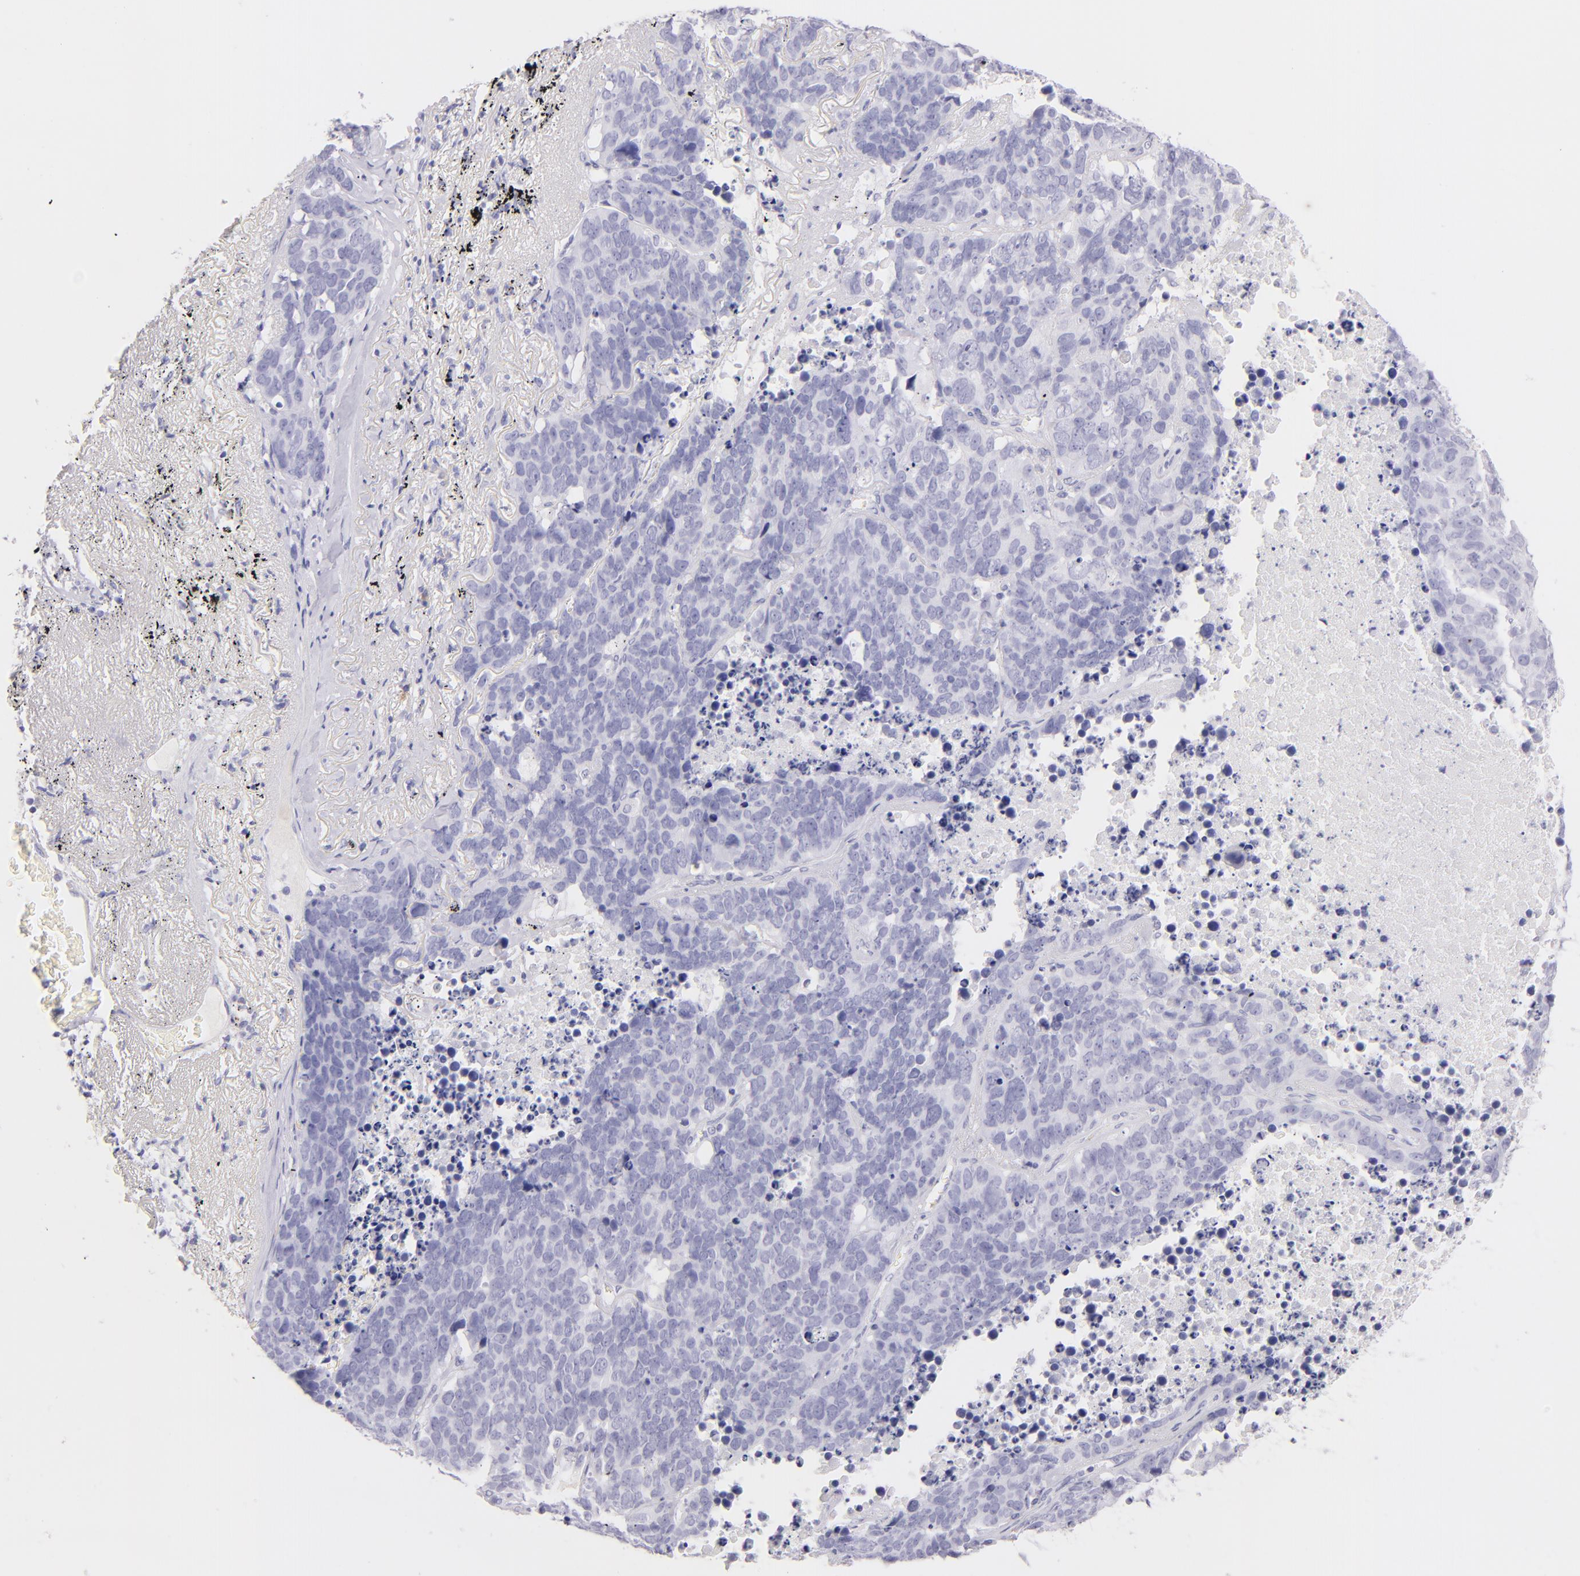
{"staining": {"intensity": "negative", "quantity": "none", "location": "none"}, "tissue": "lung cancer", "cell_type": "Tumor cells", "image_type": "cancer", "snomed": [{"axis": "morphology", "description": "Carcinoid, malignant, NOS"}, {"axis": "topography", "description": "Lung"}], "caption": "The image demonstrates no significant staining in tumor cells of carcinoid (malignant) (lung). Brightfield microscopy of immunohistochemistry stained with DAB (brown) and hematoxylin (blue), captured at high magnification.", "gene": "SDC1", "patient": {"sex": "male", "age": 60}}